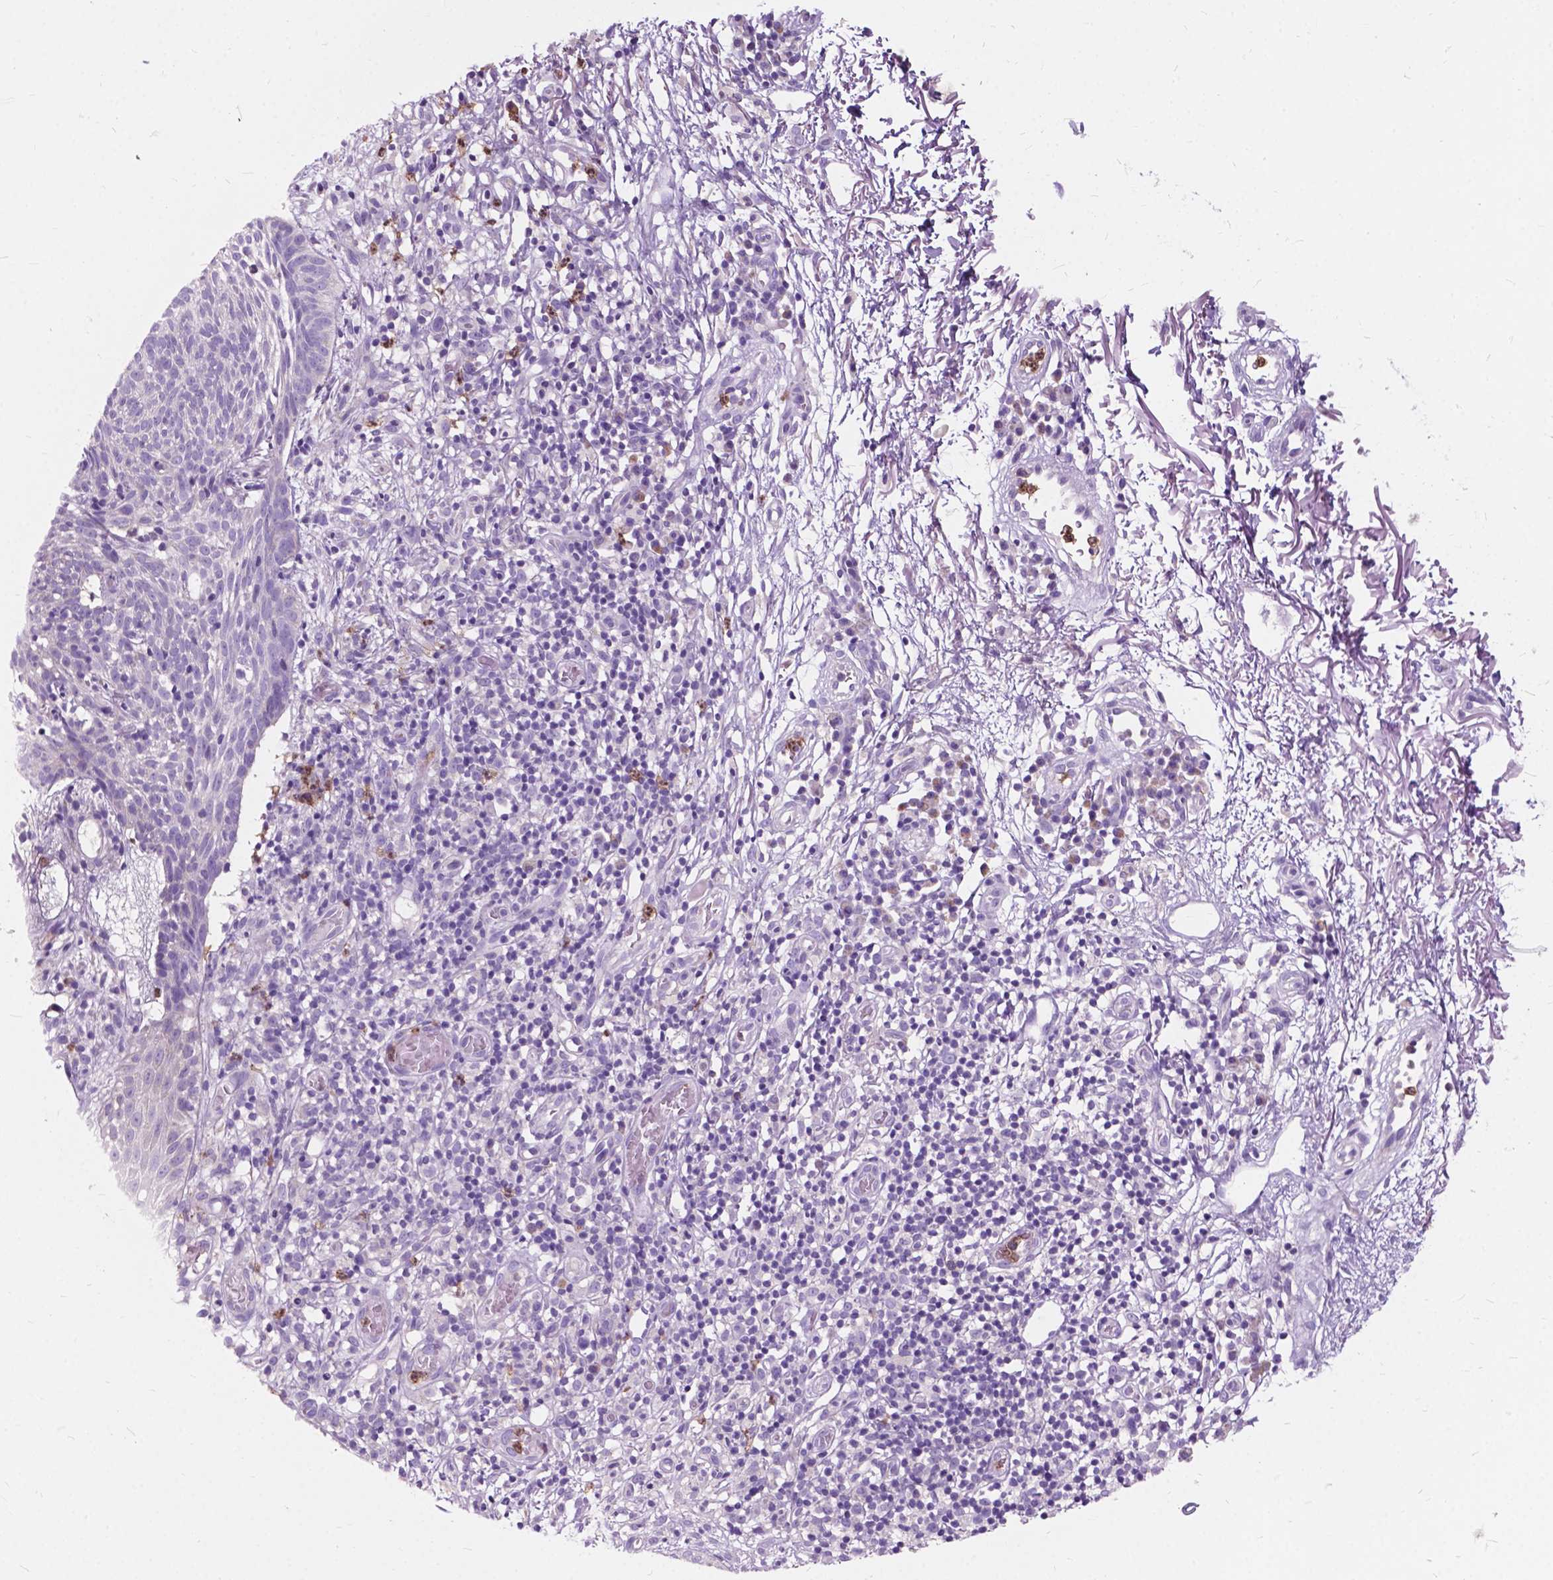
{"staining": {"intensity": "negative", "quantity": "none", "location": "none"}, "tissue": "skin cancer", "cell_type": "Tumor cells", "image_type": "cancer", "snomed": [{"axis": "morphology", "description": "Normal tissue, NOS"}, {"axis": "morphology", "description": "Basal cell carcinoma"}, {"axis": "topography", "description": "Skin"}], "caption": "High power microscopy photomicrograph of an immunohistochemistry micrograph of skin basal cell carcinoma, revealing no significant staining in tumor cells.", "gene": "PRR35", "patient": {"sex": "male", "age": 68}}